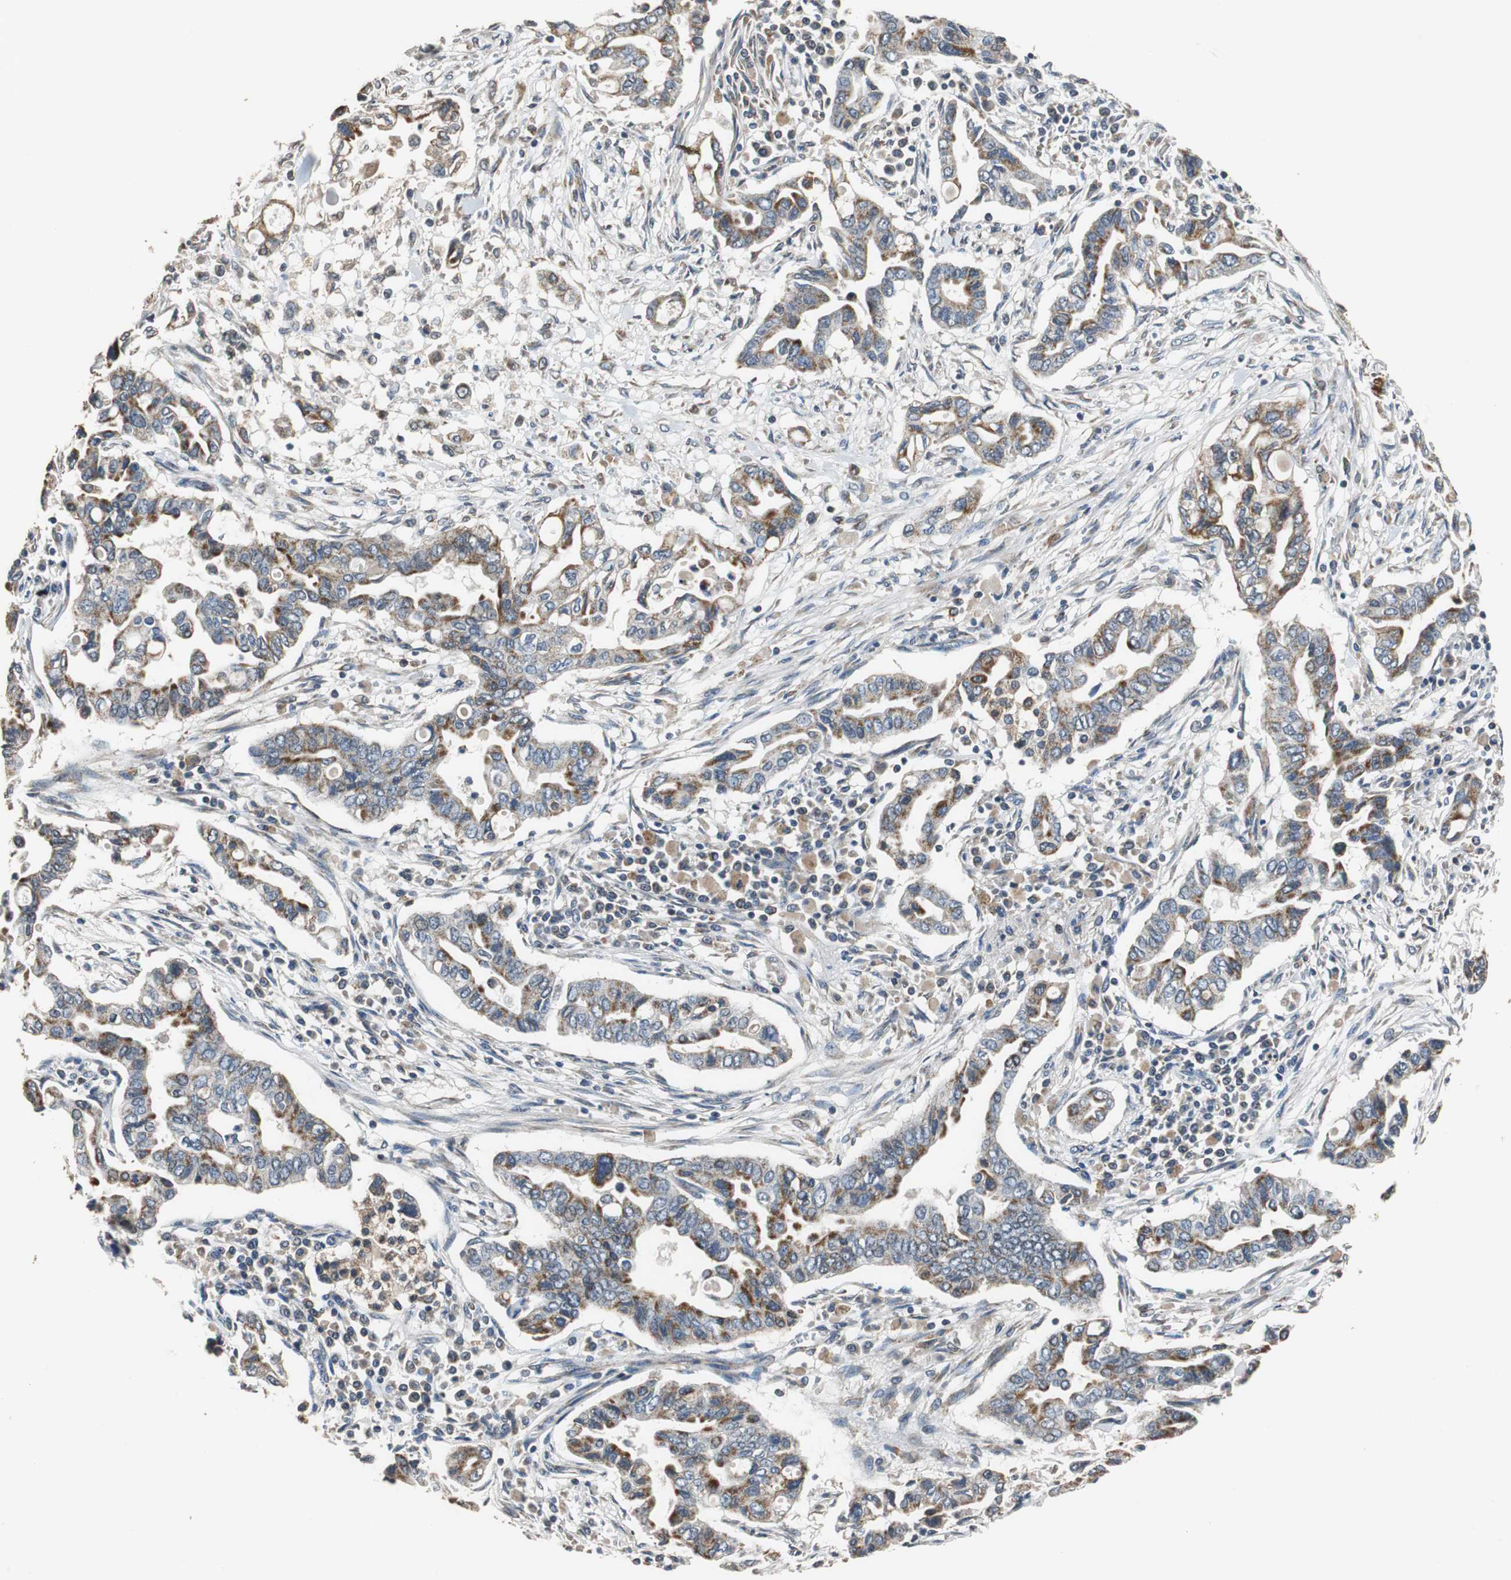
{"staining": {"intensity": "moderate", "quantity": "25%-75%", "location": "cytoplasmic/membranous"}, "tissue": "pancreatic cancer", "cell_type": "Tumor cells", "image_type": "cancer", "snomed": [{"axis": "morphology", "description": "Adenocarcinoma, NOS"}, {"axis": "topography", "description": "Pancreas"}], "caption": "Immunohistochemistry (IHC) staining of adenocarcinoma (pancreatic), which demonstrates medium levels of moderate cytoplasmic/membranous expression in about 25%-75% of tumor cells indicating moderate cytoplasmic/membranous protein positivity. The staining was performed using DAB (brown) for protein detection and nuclei were counterstained in hematoxylin (blue).", "gene": "HMGCL", "patient": {"sex": "female", "age": 57}}